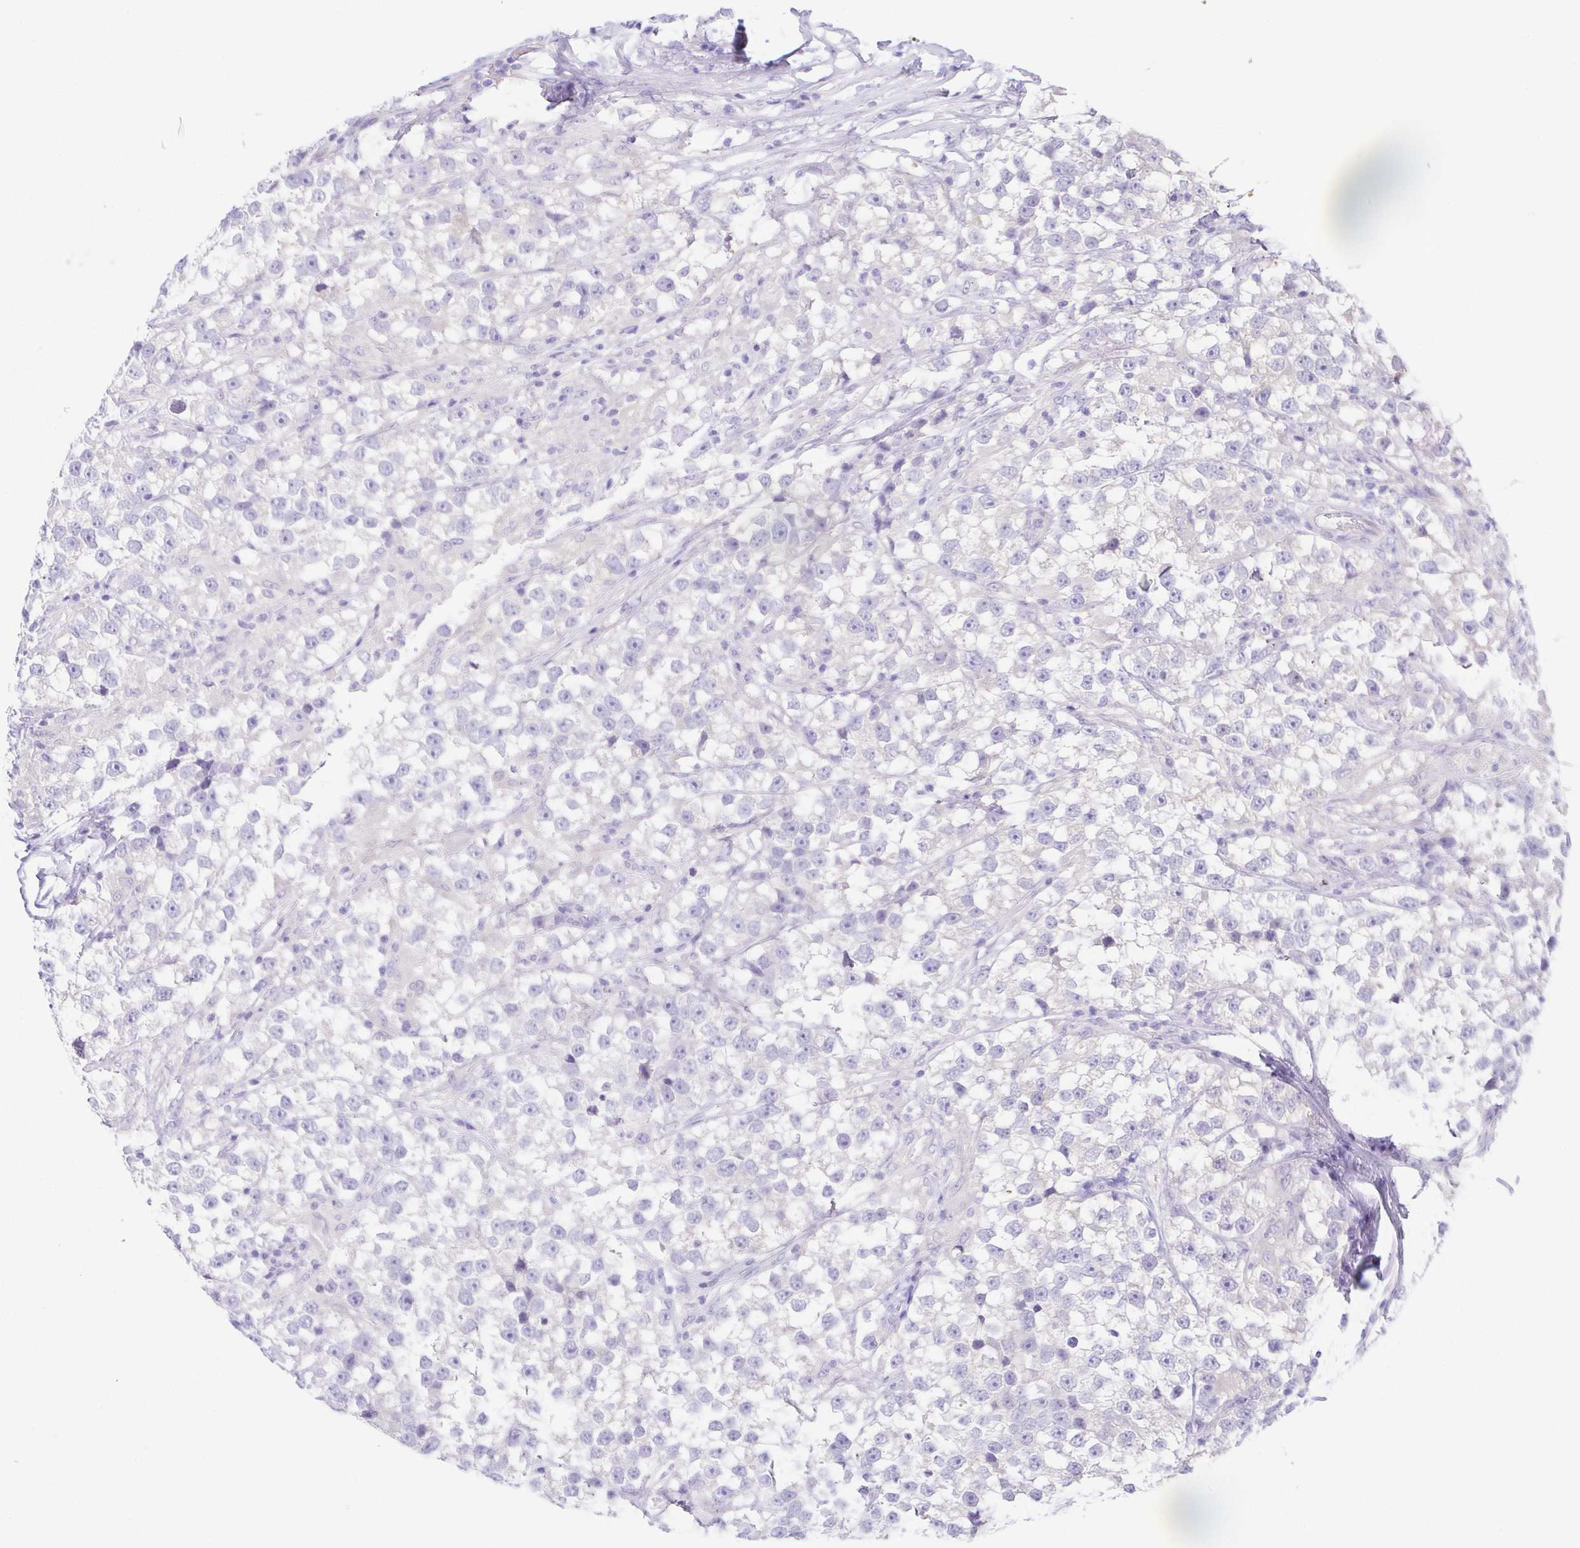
{"staining": {"intensity": "negative", "quantity": "none", "location": "none"}, "tissue": "testis cancer", "cell_type": "Tumor cells", "image_type": "cancer", "snomed": [{"axis": "morphology", "description": "Seminoma, NOS"}, {"axis": "topography", "description": "Testis"}], "caption": "IHC of testis seminoma shows no expression in tumor cells. (DAB immunohistochemistry with hematoxylin counter stain).", "gene": "KRTDAP", "patient": {"sex": "male", "age": 46}}